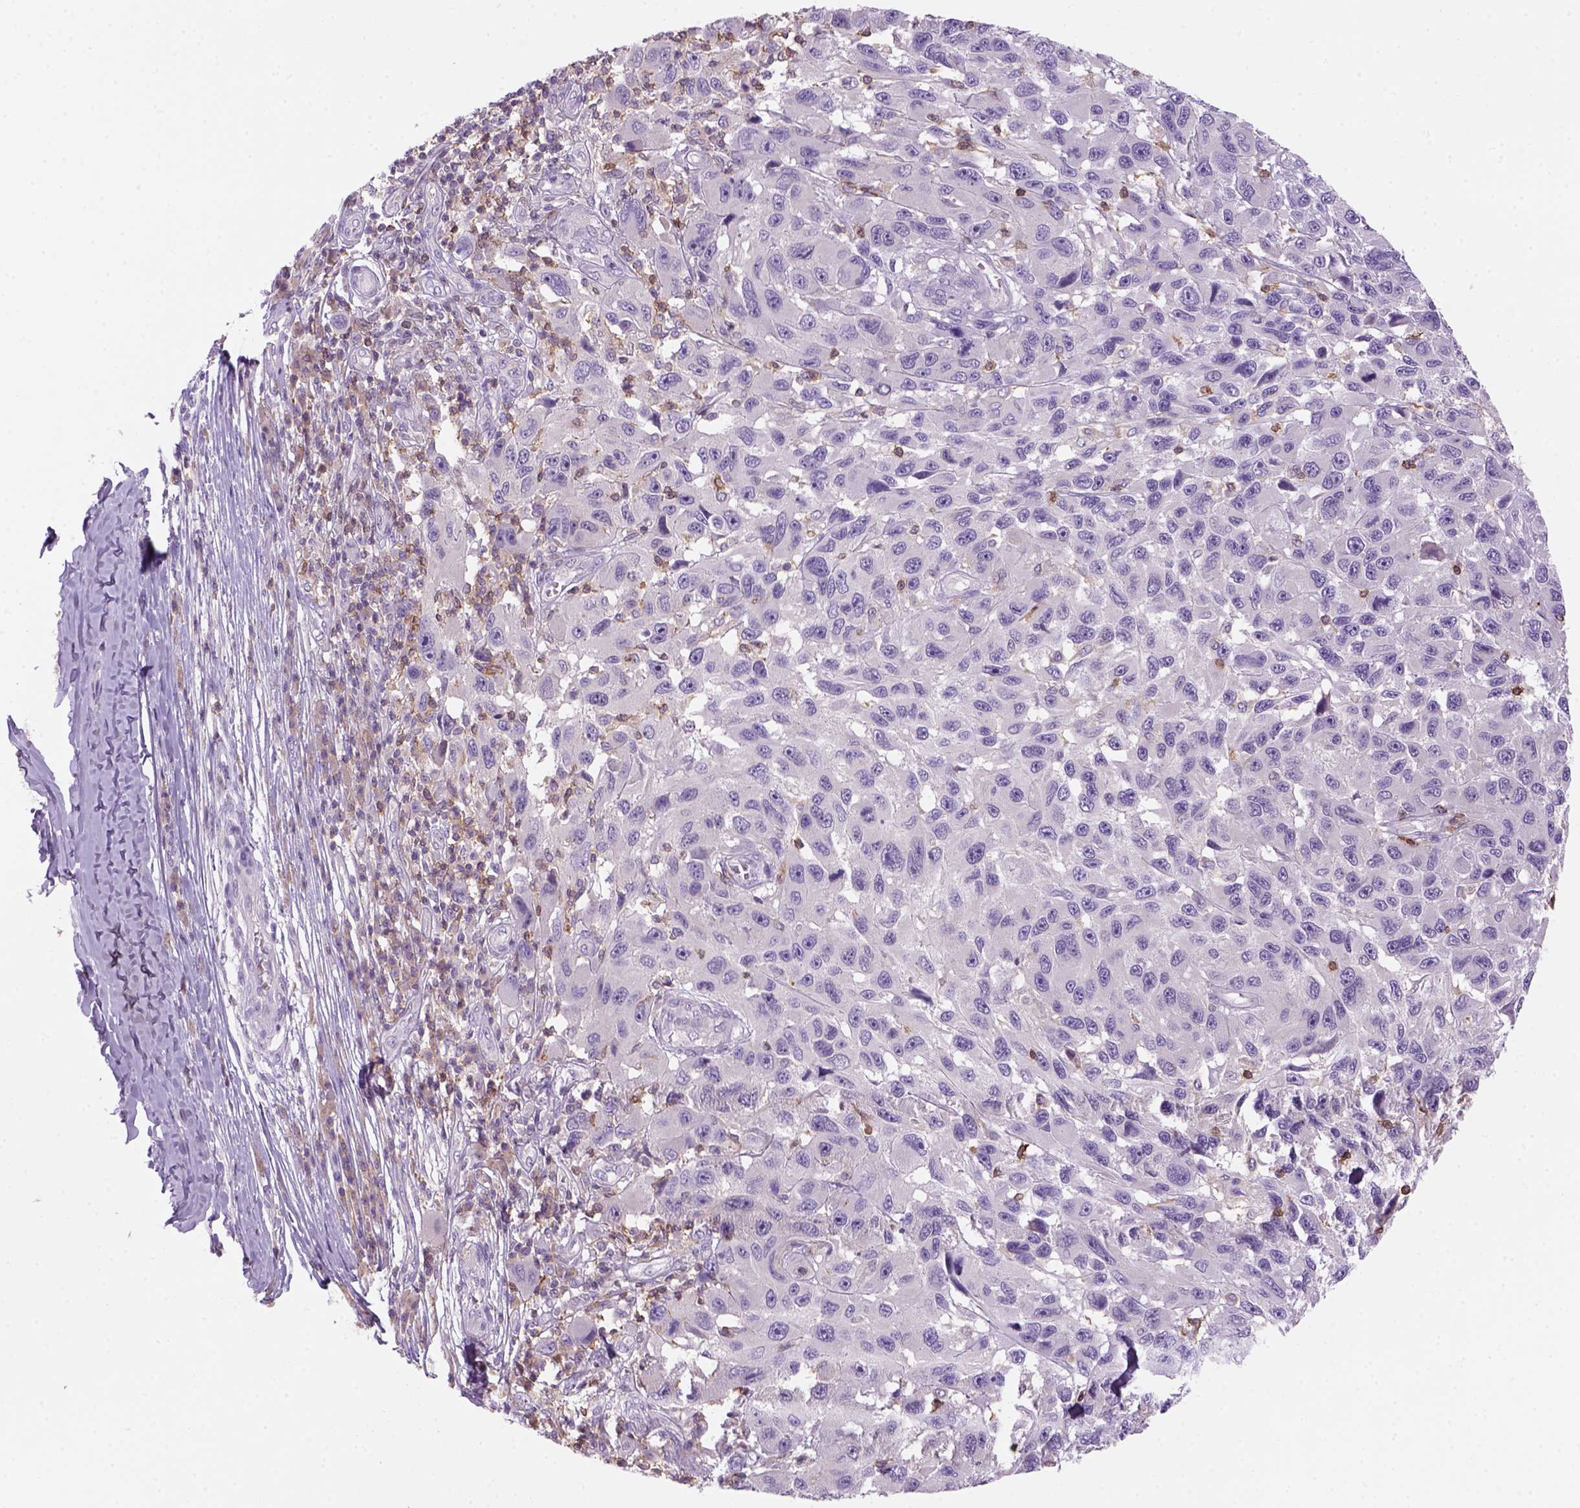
{"staining": {"intensity": "negative", "quantity": "none", "location": "none"}, "tissue": "melanoma", "cell_type": "Tumor cells", "image_type": "cancer", "snomed": [{"axis": "morphology", "description": "Malignant melanoma, NOS"}, {"axis": "topography", "description": "Skin"}], "caption": "There is no significant expression in tumor cells of melanoma.", "gene": "GOT1", "patient": {"sex": "male", "age": 53}}